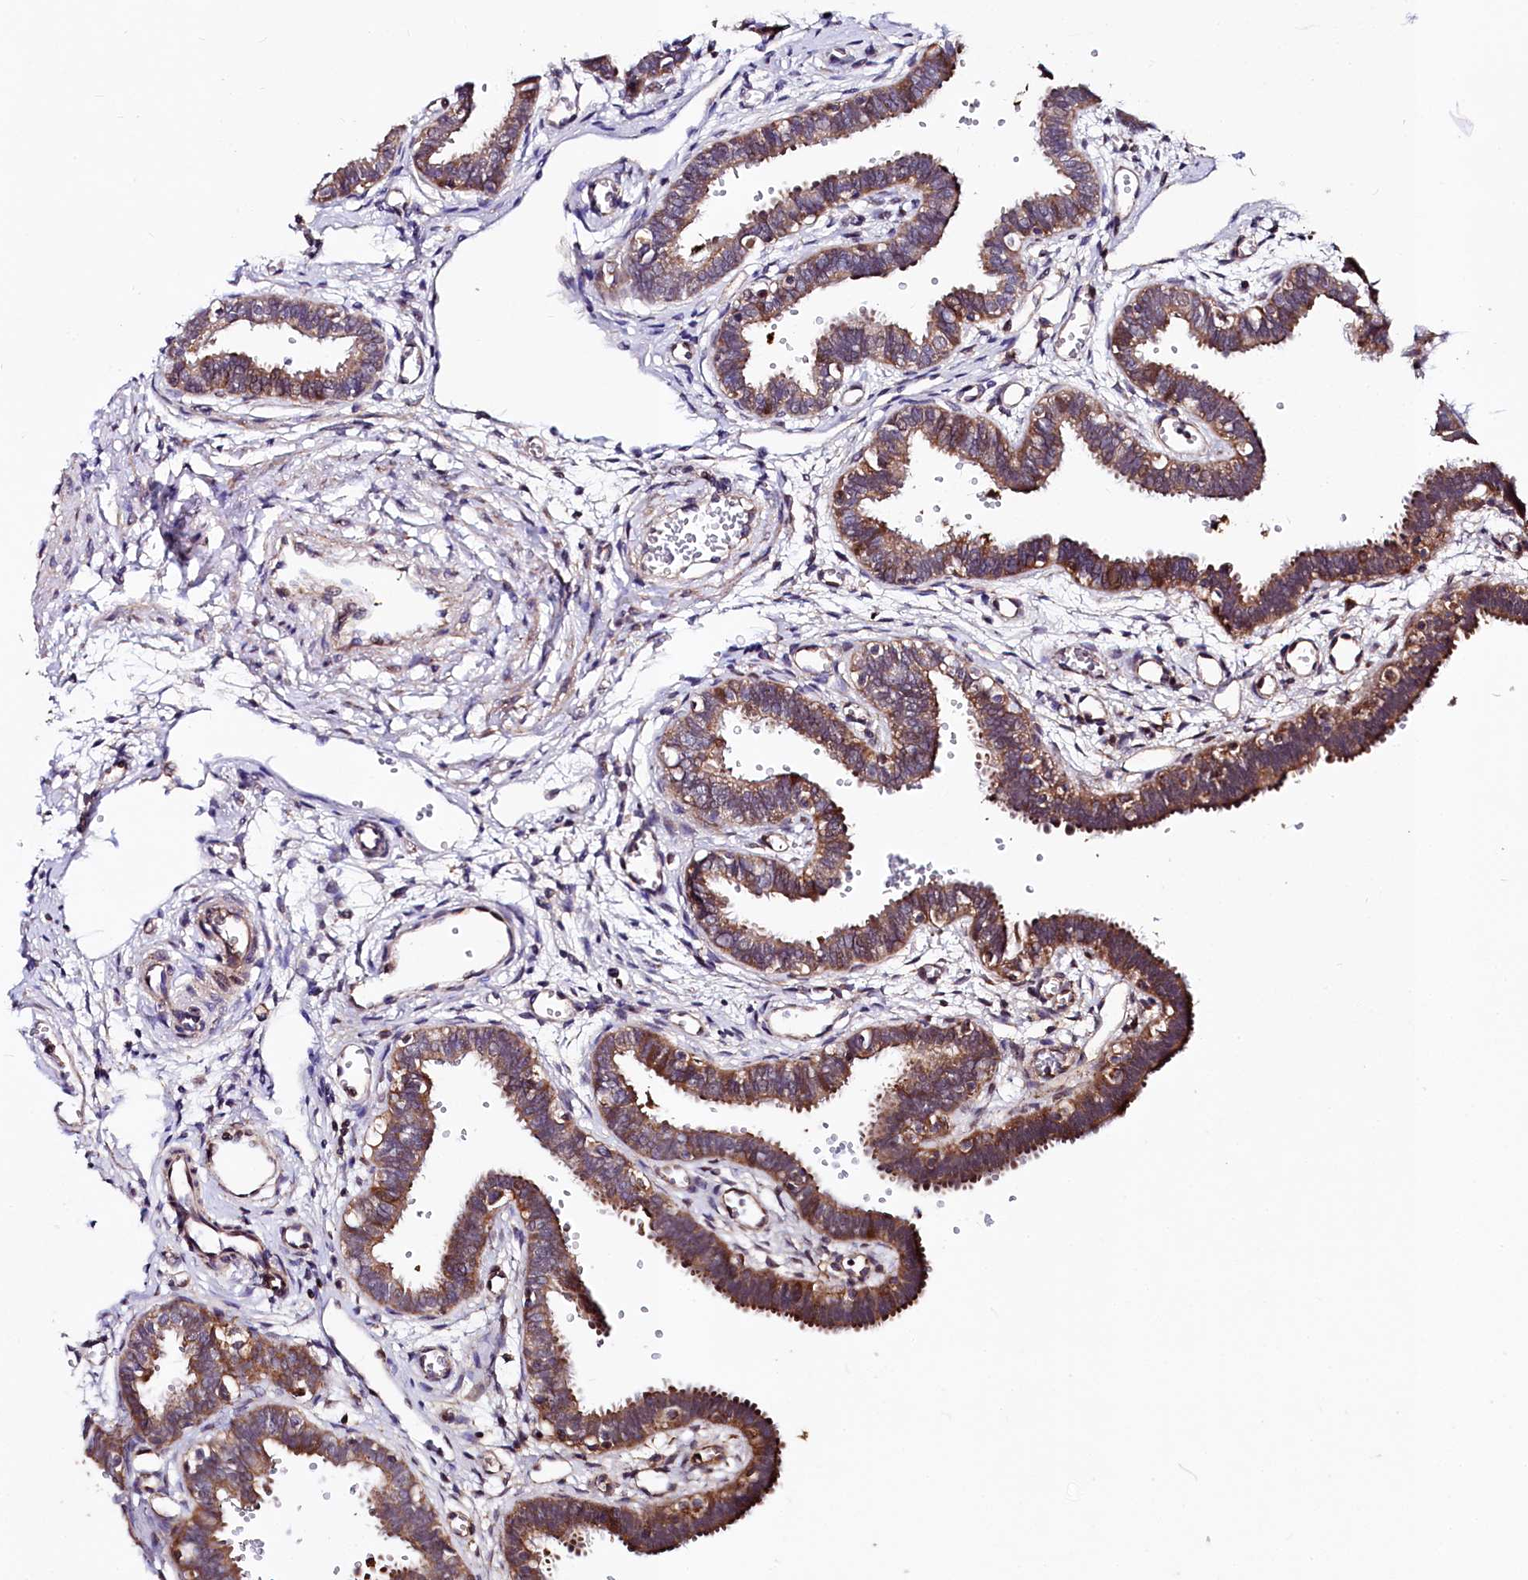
{"staining": {"intensity": "moderate", "quantity": ">75%", "location": "cytoplasmic/membranous"}, "tissue": "fallopian tube", "cell_type": "Glandular cells", "image_type": "normal", "snomed": [{"axis": "morphology", "description": "Normal tissue, NOS"}, {"axis": "topography", "description": "Fallopian tube"}, {"axis": "topography", "description": "Placenta"}], "caption": "Fallopian tube stained with immunohistochemistry (IHC) shows moderate cytoplasmic/membranous expression in about >75% of glandular cells.", "gene": "SPRYD3", "patient": {"sex": "female", "age": 32}}